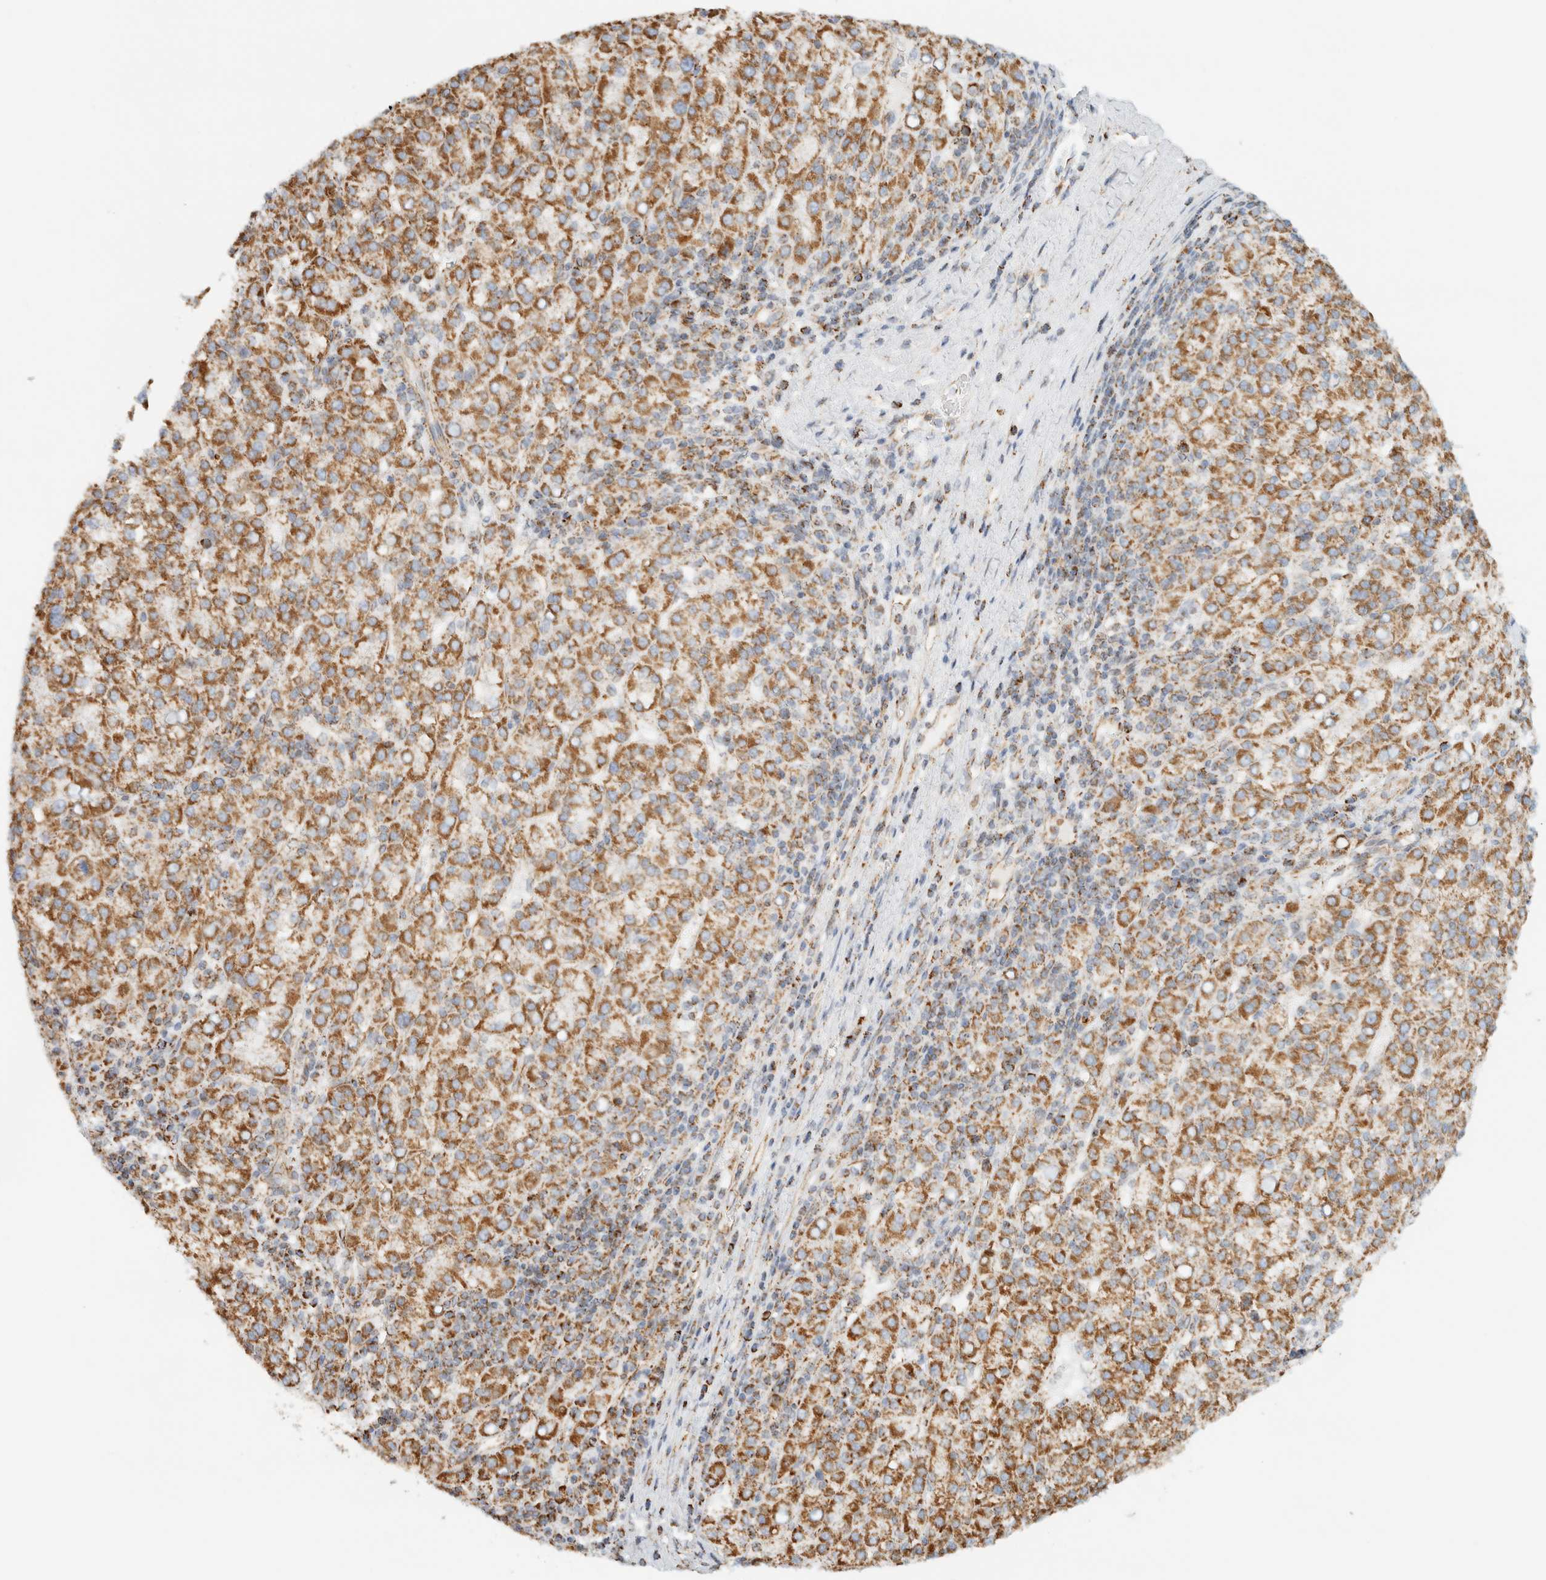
{"staining": {"intensity": "moderate", "quantity": ">75%", "location": "cytoplasmic/membranous"}, "tissue": "liver cancer", "cell_type": "Tumor cells", "image_type": "cancer", "snomed": [{"axis": "morphology", "description": "Carcinoma, Hepatocellular, NOS"}, {"axis": "topography", "description": "Liver"}], "caption": "Protein expression by immunohistochemistry demonstrates moderate cytoplasmic/membranous positivity in approximately >75% of tumor cells in liver cancer. (DAB IHC, brown staining for protein, blue staining for nuclei).", "gene": "KIFAP3", "patient": {"sex": "female", "age": 58}}